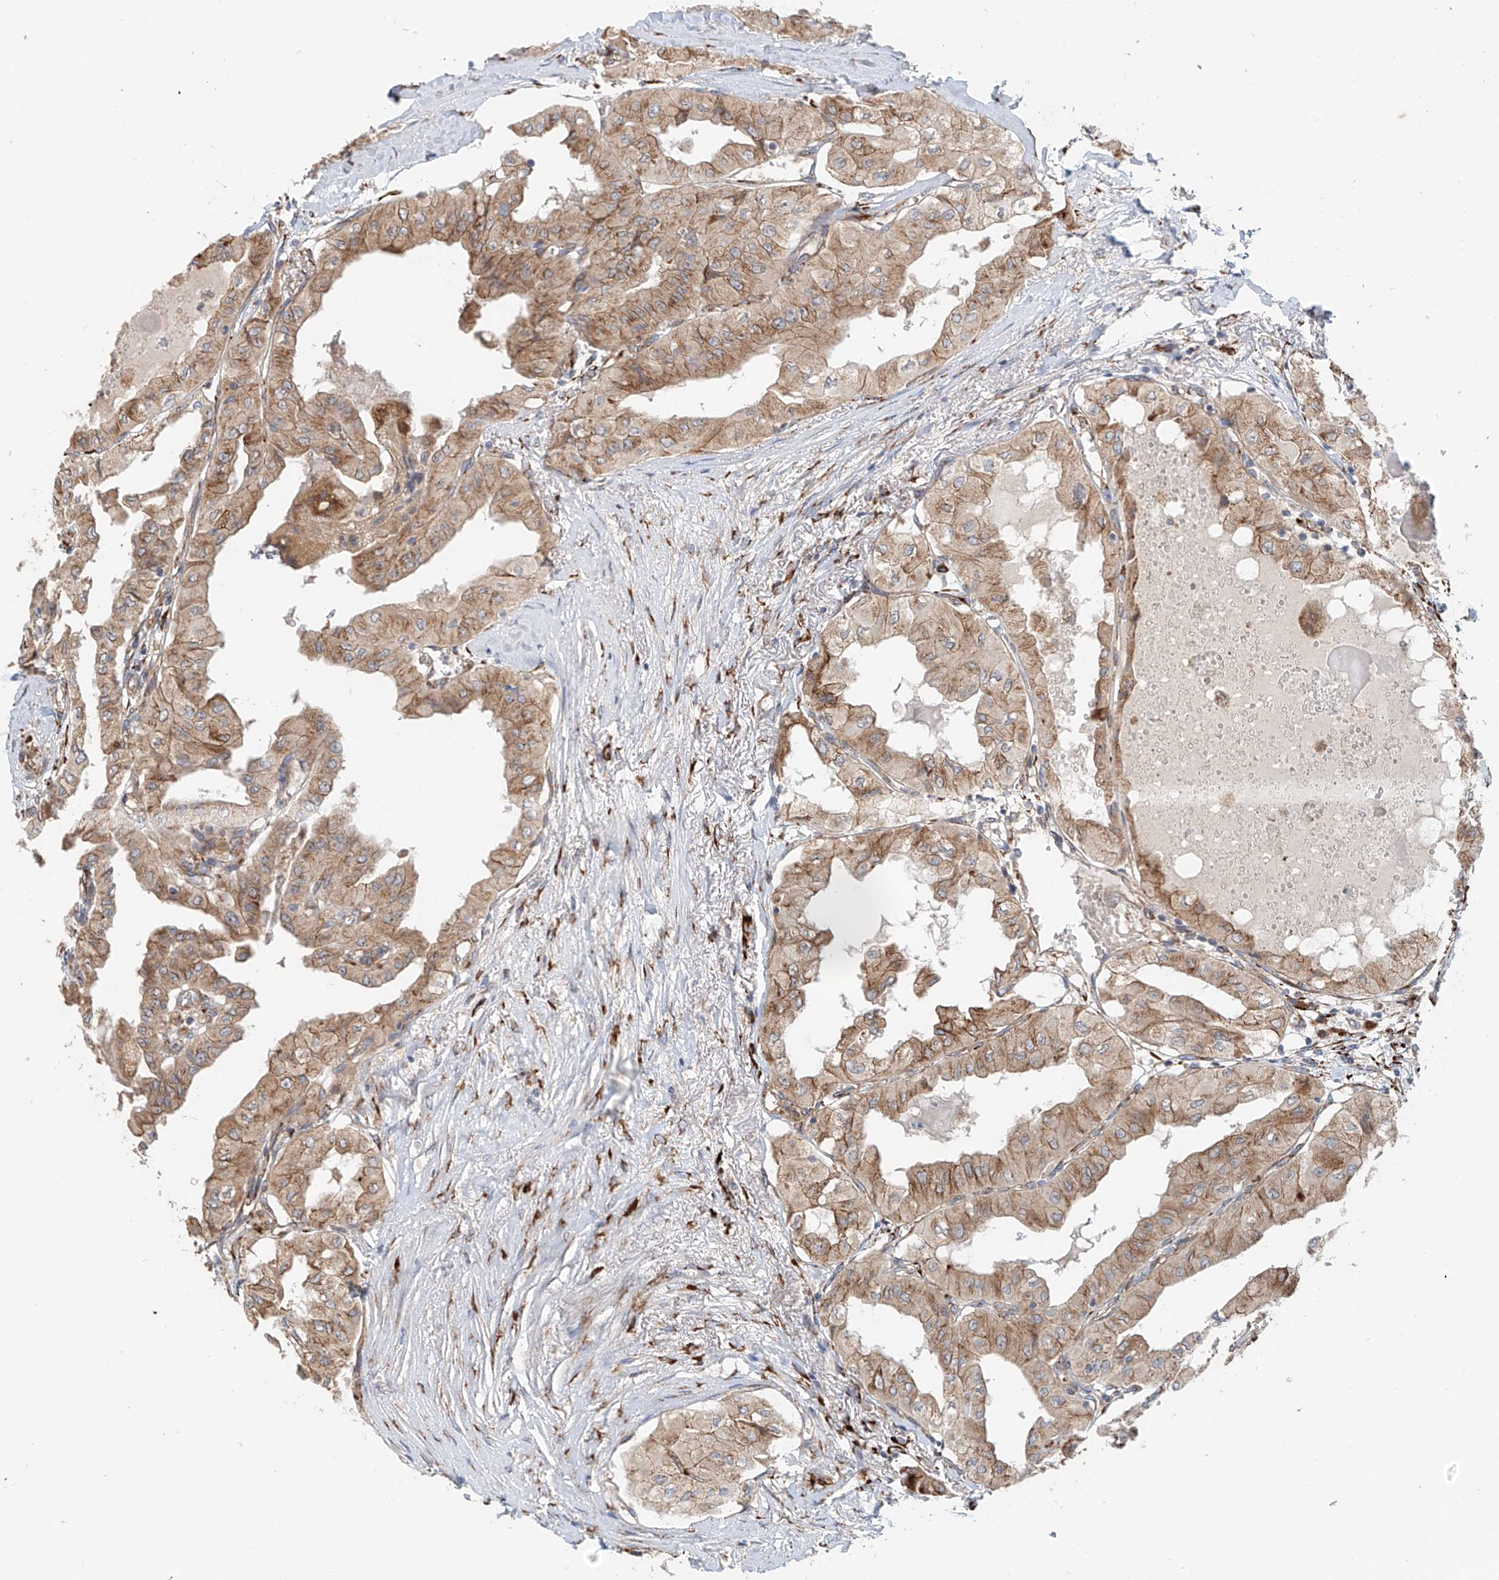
{"staining": {"intensity": "moderate", "quantity": ">75%", "location": "cytoplasmic/membranous"}, "tissue": "thyroid cancer", "cell_type": "Tumor cells", "image_type": "cancer", "snomed": [{"axis": "morphology", "description": "Papillary adenocarcinoma, NOS"}, {"axis": "topography", "description": "Thyroid gland"}], "caption": "IHC of papillary adenocarcinoma (thyroid) exhibits medium levels of moderate cytoplasmic/membranous expression in approximately >75% of tumor cells.", "gene": "SNAP29", "patient": {"sex": "female", "age": 59}}